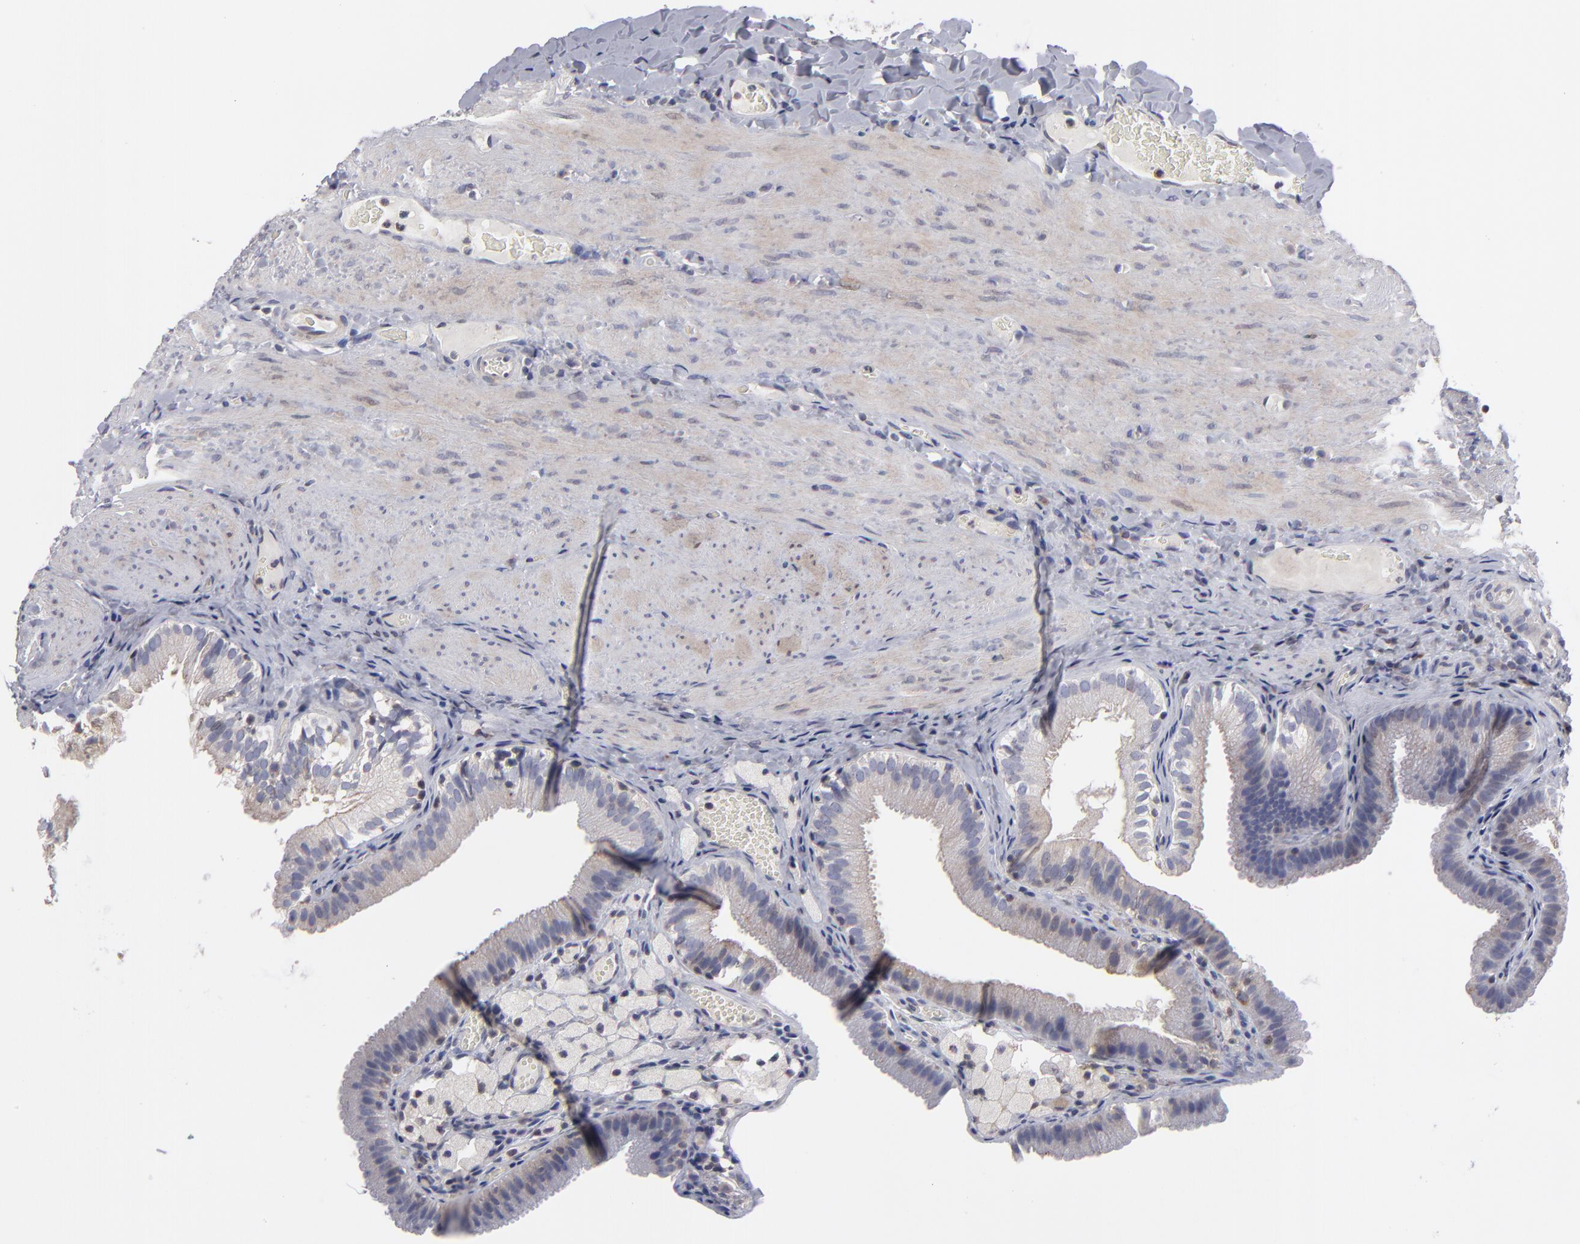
{"staining": {"intensity": "weak", "quantity": "25%-75%", "location": "cytoplasmic/membranous"}, "tissue": "gallbladder", "cell_type": "Glandular cells", "image_type": "normal", "snomed": [{"axis": "morphology", "description": "Normal tissue, NOS"}, {"axis": "topography", "description": "Gallbladder"}], "caption": "Weak cytoplasmic/membranous protein staining is present in approximately 25%-75% of glandular cells in gallbladder. (Brightfield microscopy of DAB IHC at high magnification).", "gene": "CEP97", "patient": {"sex": "female", "age": 24}}